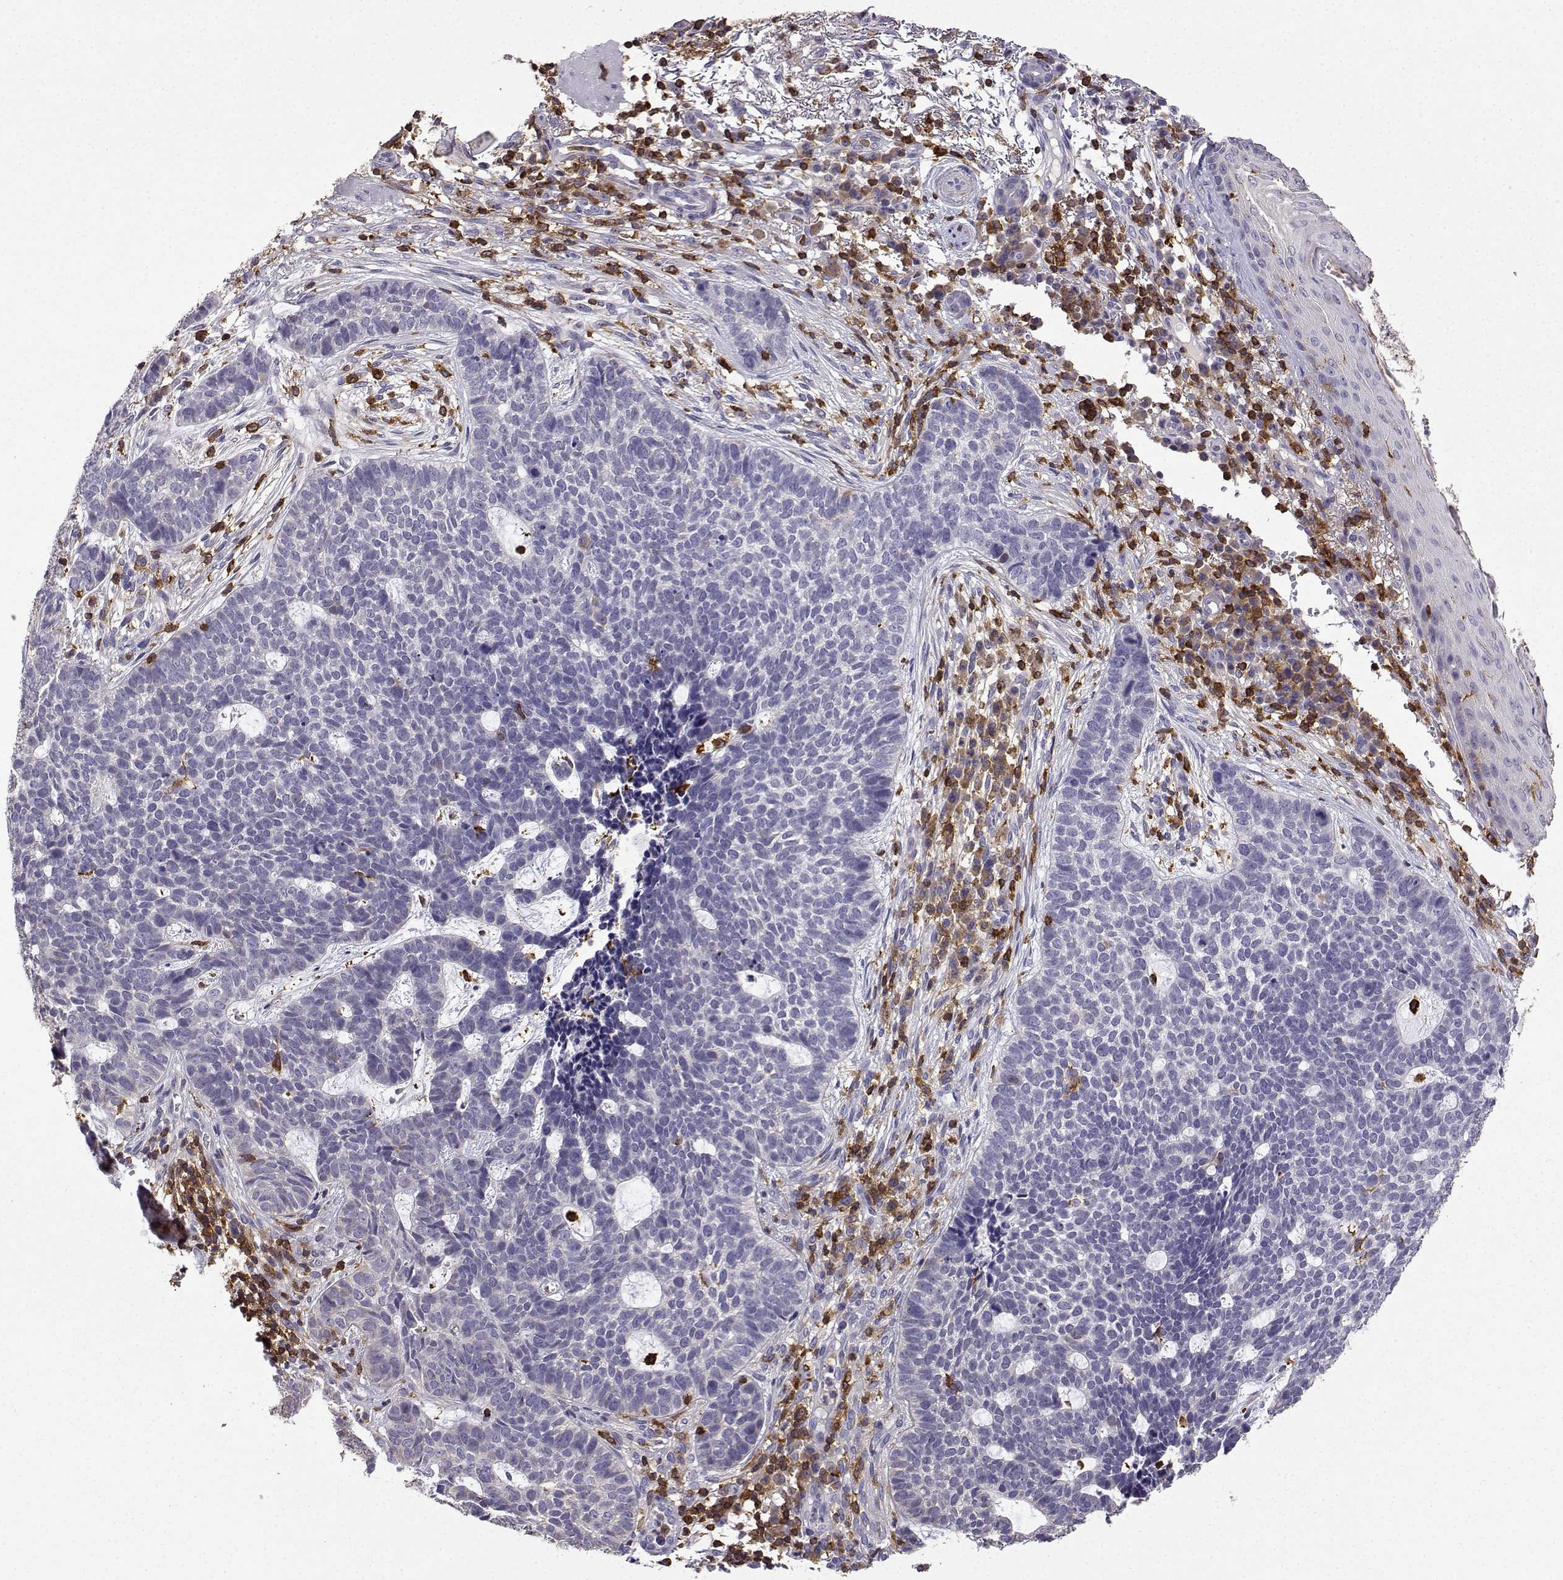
{"staining": {"intensity": "negative", "quantity": "none", "location": "none"}, "tissue": "skin cancer", "cell_type": "Tumor cells", "image_type": "cancer", "snomed": [{"axis": "morphology", "description": "Basal cell carcinoma"}, {"axis": "topography", "description": "Skin"}], "caption": "An image of human skin basal cell carcinoma is negative for staining in tumor cells. (DAB immunohistochemistry (IHC) visualized using brightfield microscopy, high magnification).", "gene": "DOCK10", "patient": {"sex": "female", "age": 69}}